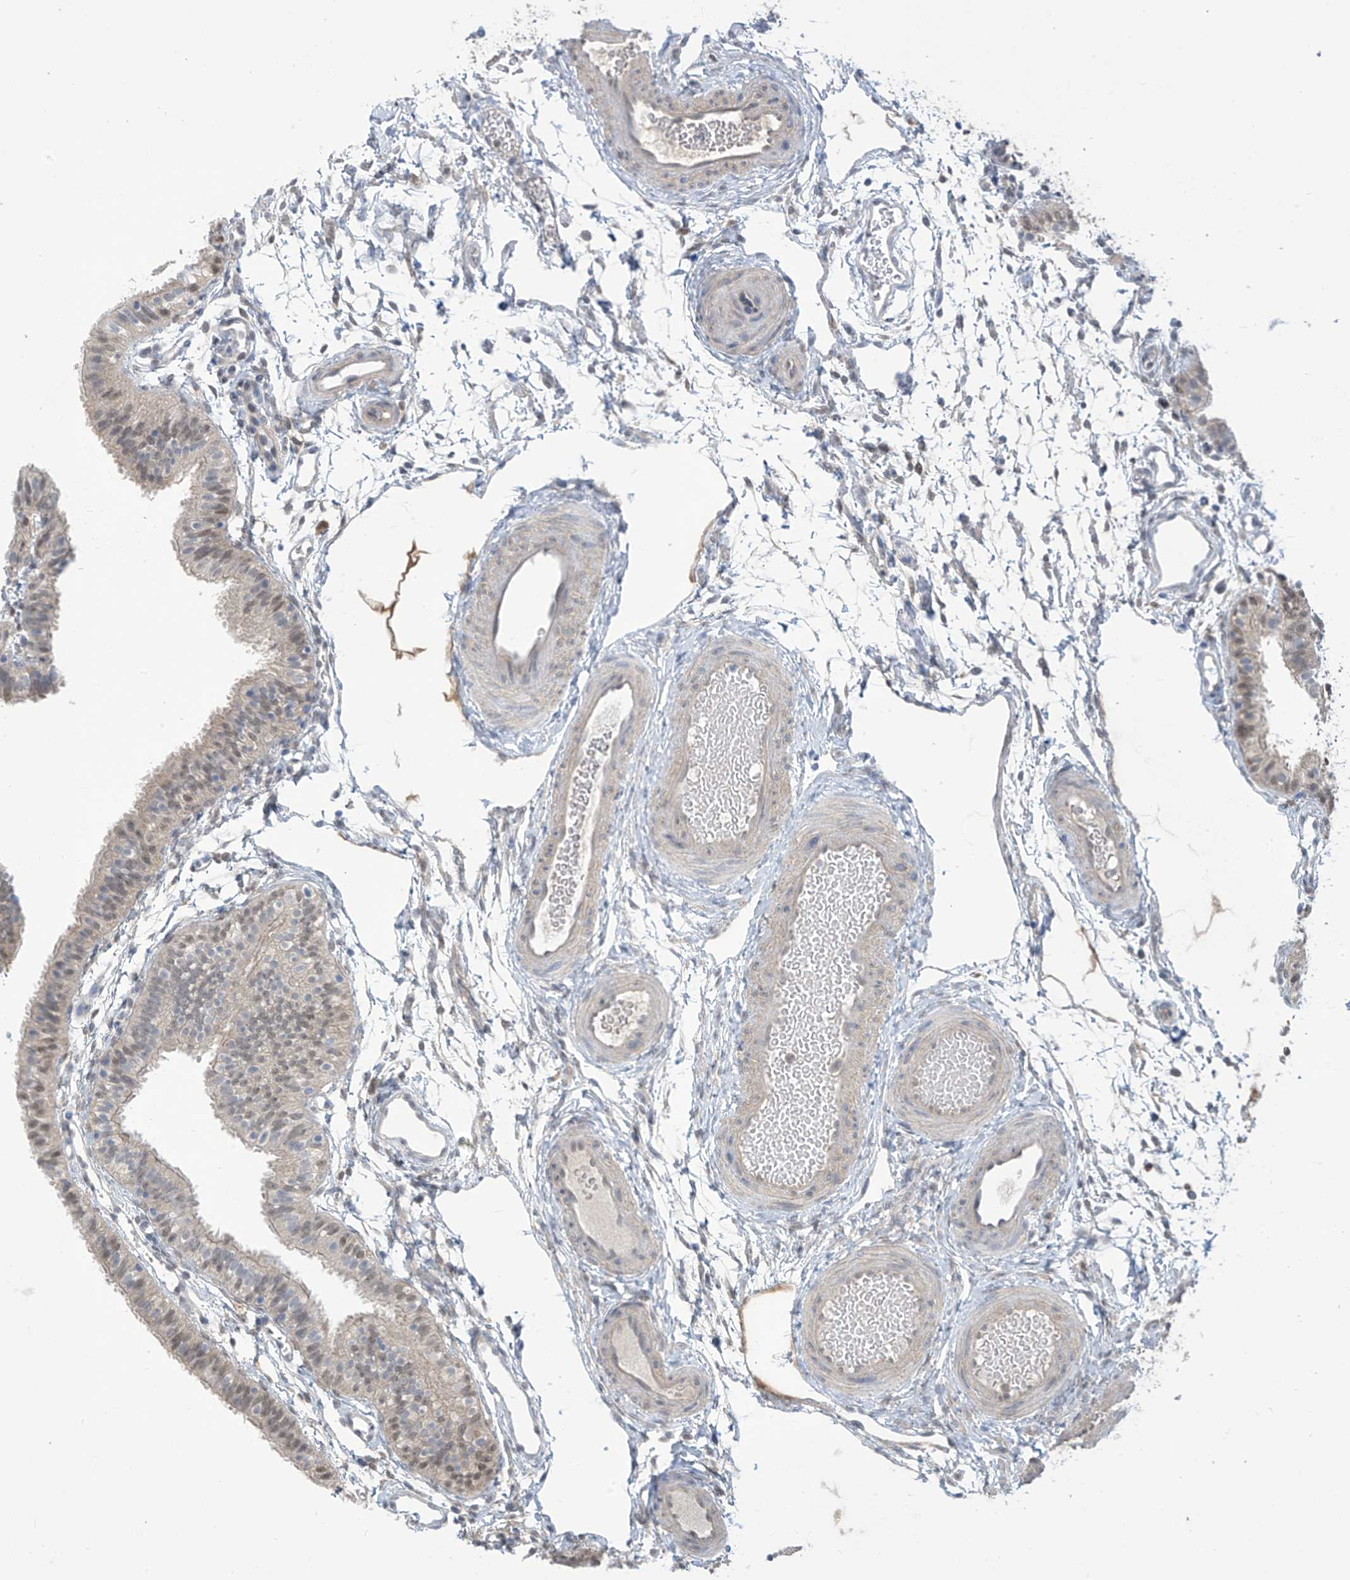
{"staining": {"intensity": "moderate", "quantity": "25%-75%", "location": "cytoplasmic/membranous,nuclear"}, "tissue": "fallopian tube", "cell_type": "Glandular cells", "image_type": "normal", "snomed": [{"axis": "morphology", "description": "Normal tissue, NOS"}, {"axis": "topography", "description": "Fallopian tube"}], "caption": "High-power microscopy captured an immunohistochemistry (IHC) photomicrograph of benign fallopian tube, revealing moderate cytoplasmic/membranous,nuclear staining in approximately 25%-75% of glandular cells.", "gene": "IDH1", "patient": {"sex": "female", "age": 35}}